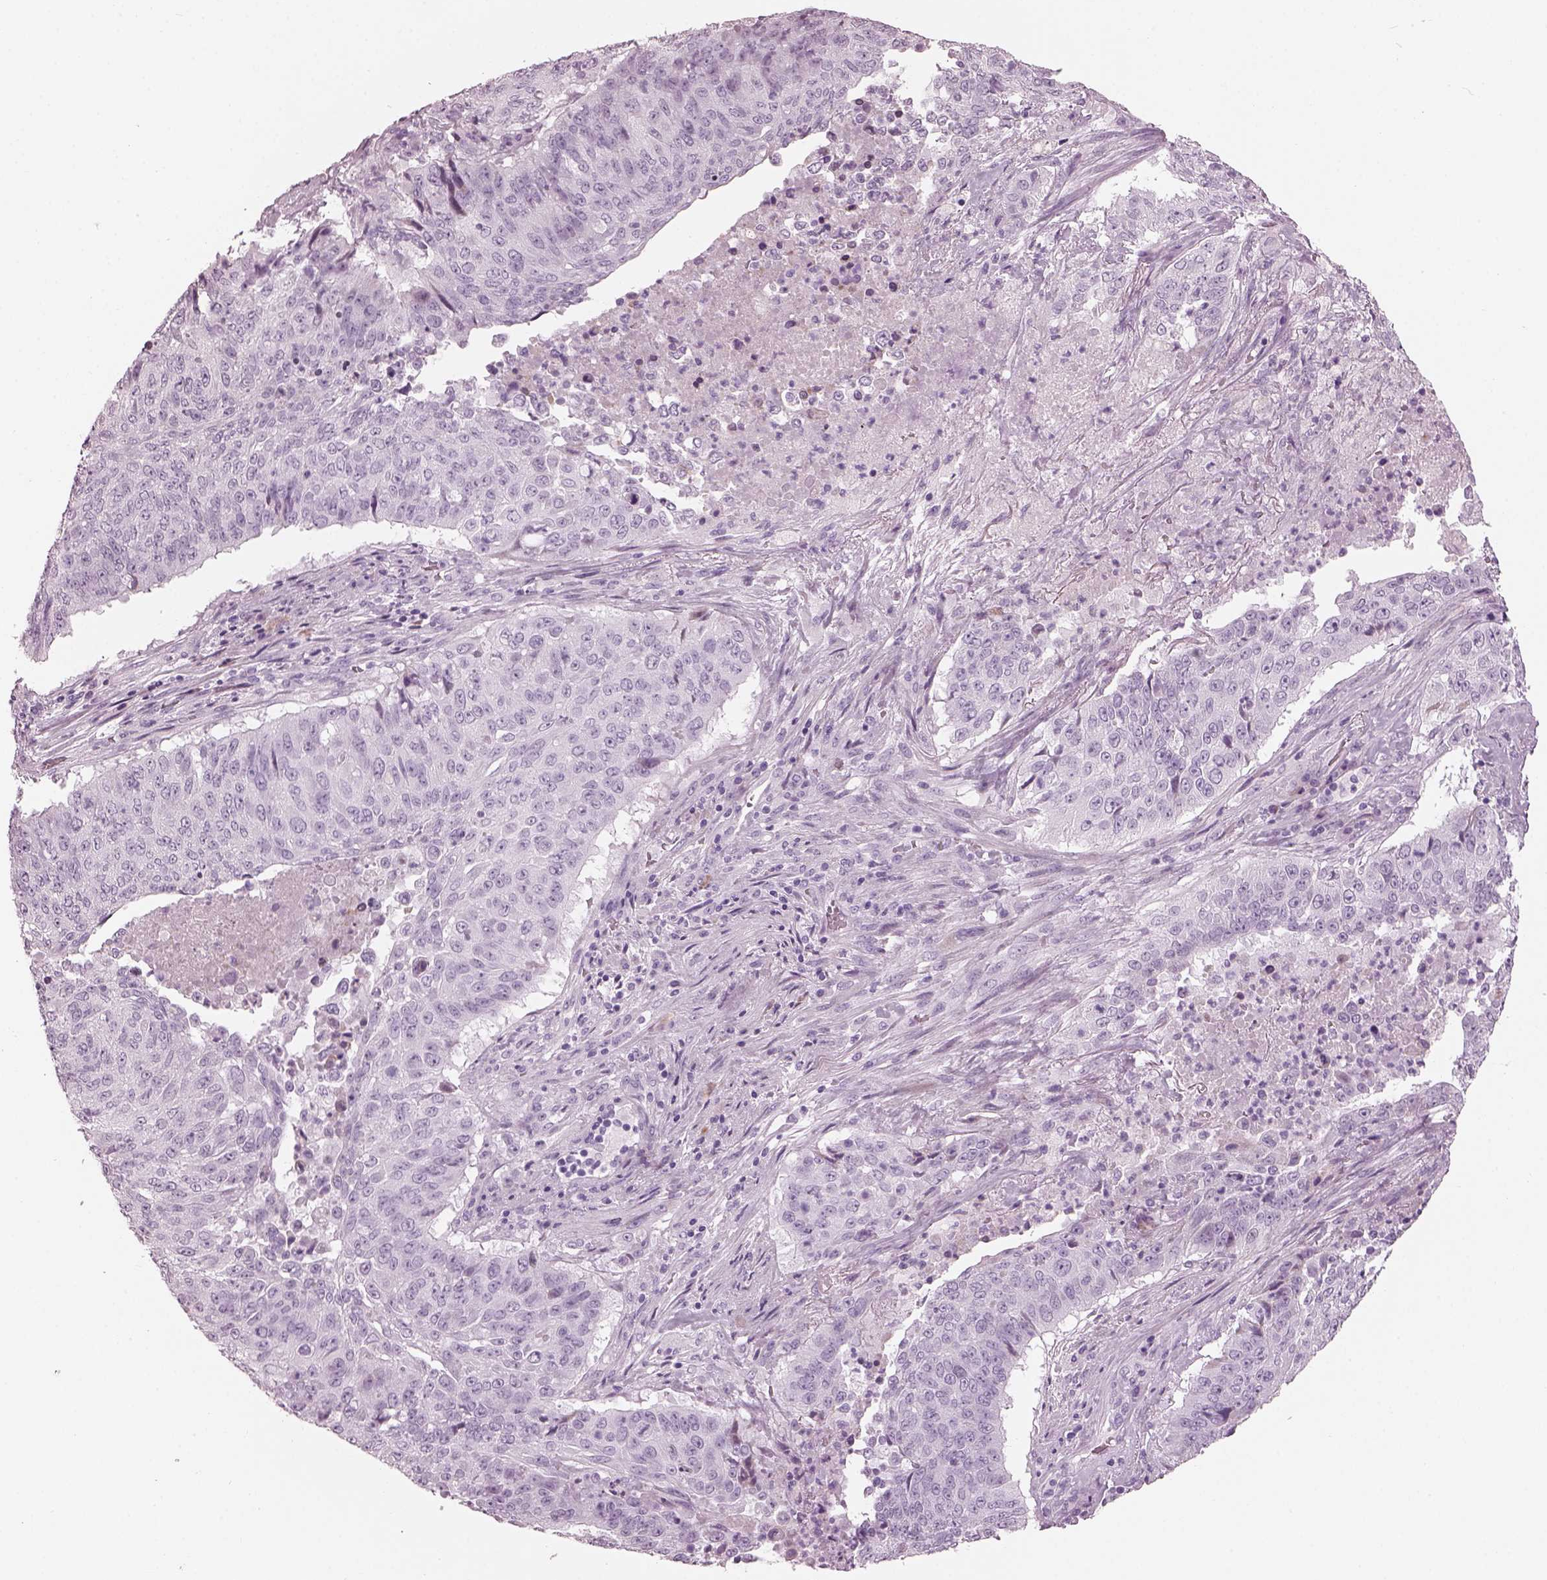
{"staining": {"intensity": "negative", "quantity": "none", "location": "none"}, "tissue": "lung cancer", "cell_type": "Tumor cells", "image_type": "cancer", "snomed": [{"axis": "morphology", "description": "Normal tissue, NOS"}, {"axis": "morphology", "description": "Squamous cell carcinoma, NOS"}, {"axis": "topography", "description": "Bronchus"}, {"axis": "topography", "description": "Lung"}], "caption": "Micrograph shows no protein expression in tumor cells of lung cancer (squamous cell carcinoma) tissue.", "gene": "HYDIN", "patient": {"sex": "male", "age": 64}}